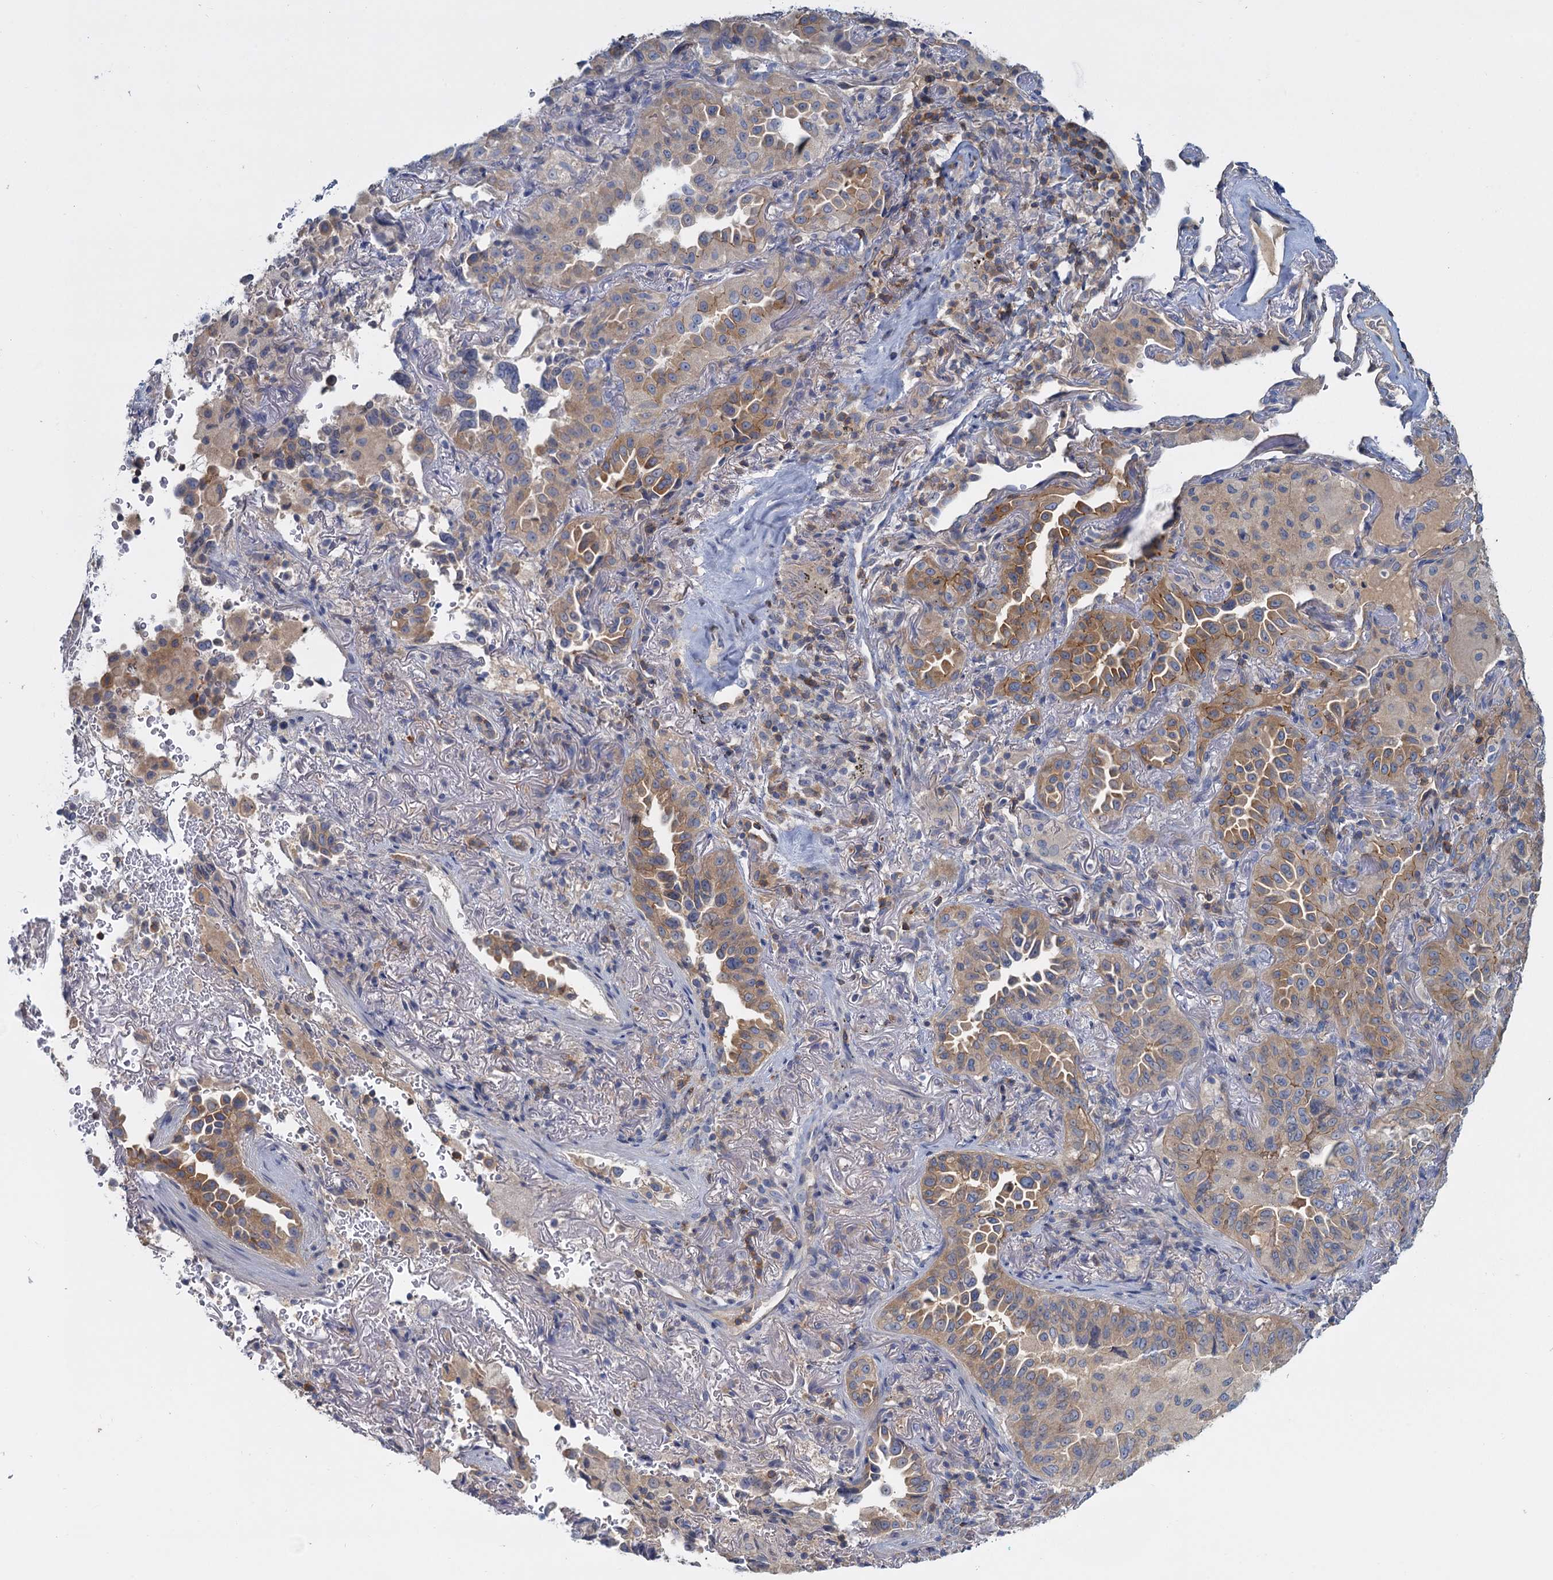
{"staining": {"intensity": "moderate", "quantity": ">75%", "location": "cytoplasmic/membranous"}, "tissue": "lung cancer", "cell_type": "Tumor cells", "image_type": "cancer", "snomed": [{"axis": "morphology", "description": "Adenocarcinoma, NOS"}, {"axis": "topography", "description": "Lung"}], "caption": "High-magnification brightfield microscopy of lung cancer stained with DAB (3,3'-diaminobenzidine) (brown) and counterstained with hematoxylin (blue). tumor cells exhibit moderate cytoplasmic/membranous expression is identified in about>75% of cells.", "gene": "ACSM3", "patient": {"sex": "female", "age": 69}}